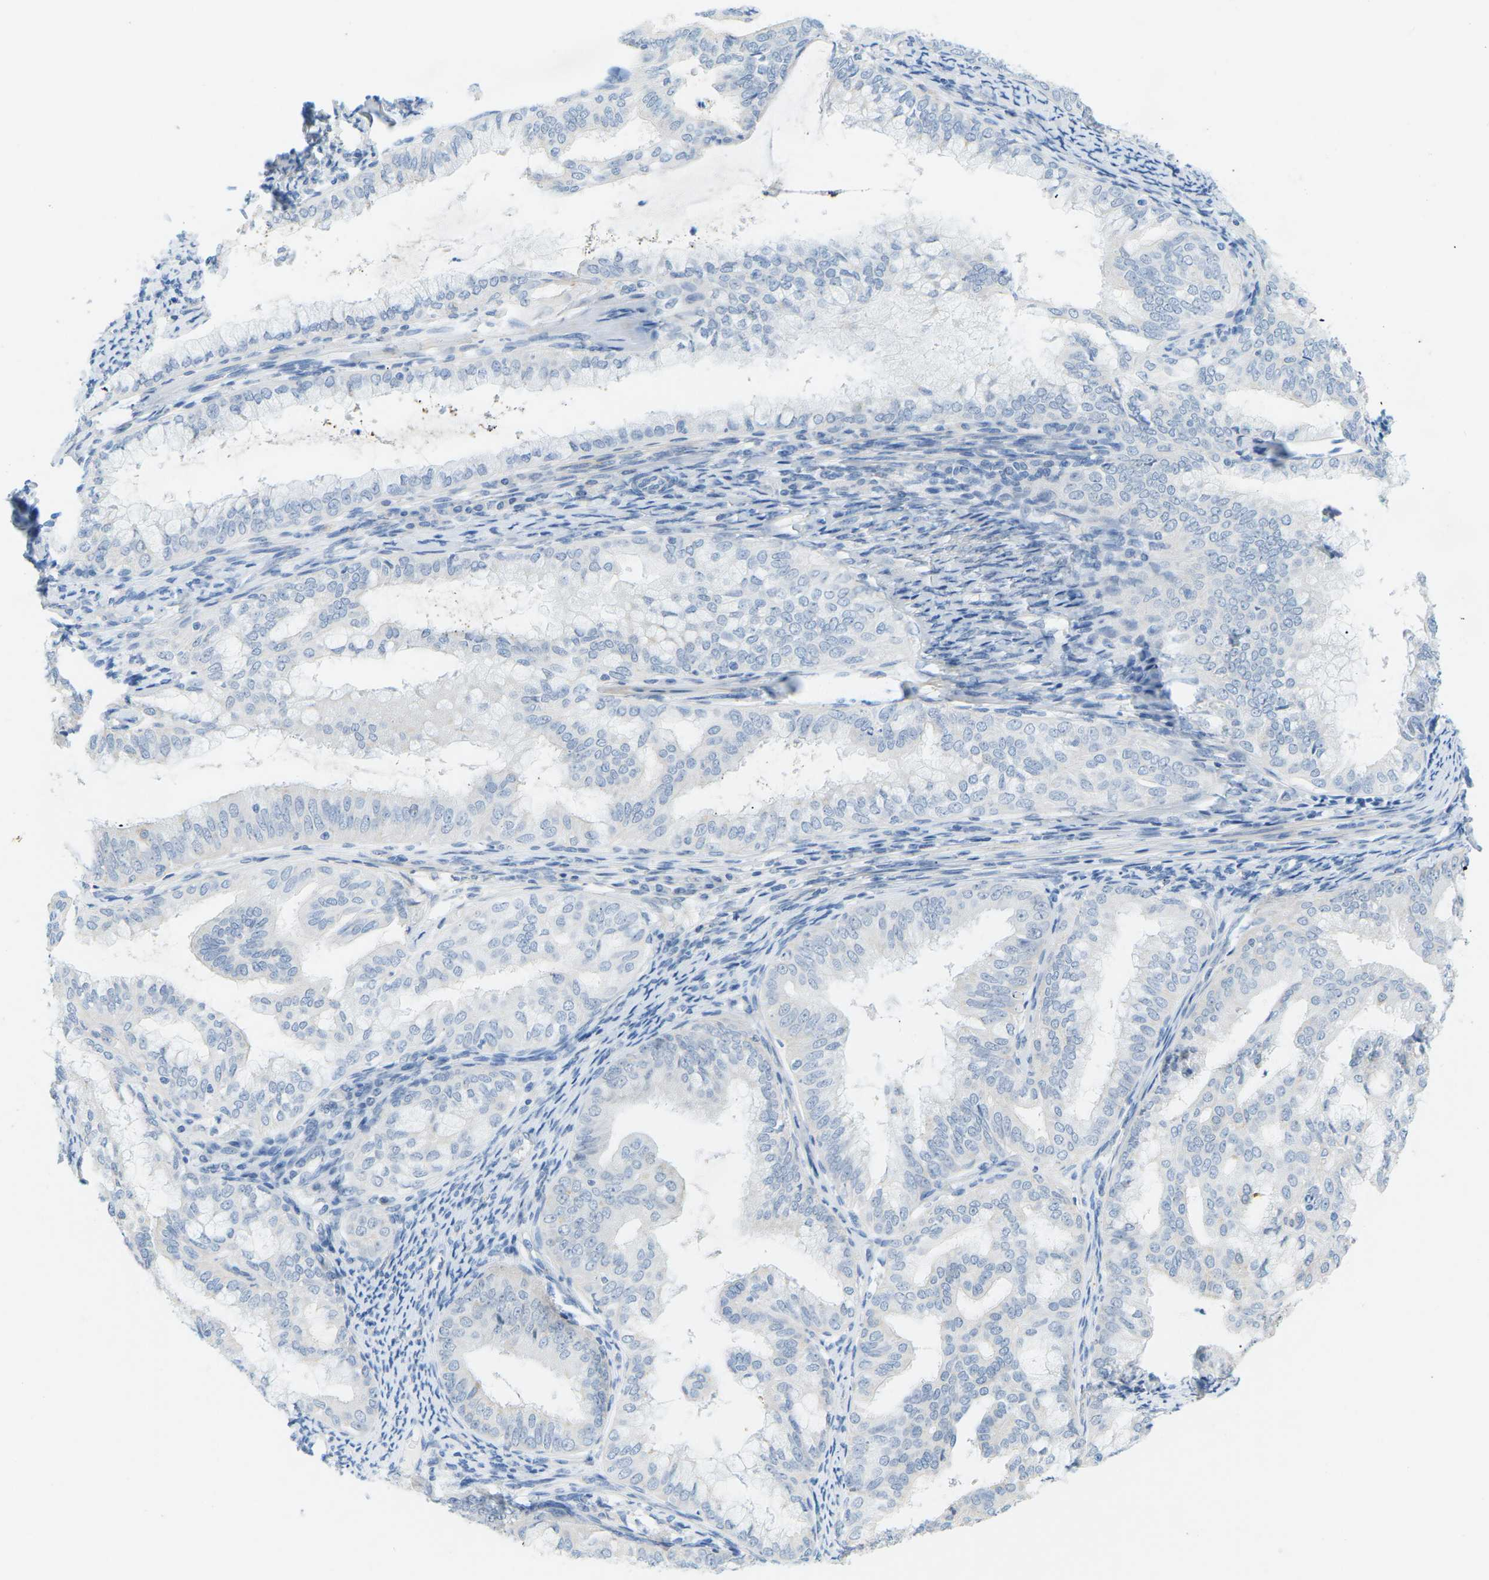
{"staining": {"intensity": "negative", "quantity": "none", "location": "none"}, "tissue": "endometrial cancer", "cell_type": "Tumor cells", "image_type": "cancer", "snomed": [{"axis": "morphology", "description": "Adenocarcinoma, NOS"}, {"axis": "topography", "description": "Endometrium"}], "caption": "High magnification brightfield microscopy of endometrial adenocarcinoma stained with DAB (3,3'-diaminobenzidine) (brown) and counterstained with hematoxylin (blue): tumor cells show no significant expression. Brightfield microscopy of immunohistochemistry (IHC) stained with DAB (brown) and hematoxylin (blue), captured at high magnification.", "gene": "HLTF", "patient": {"sex": "female", "age": 63}}